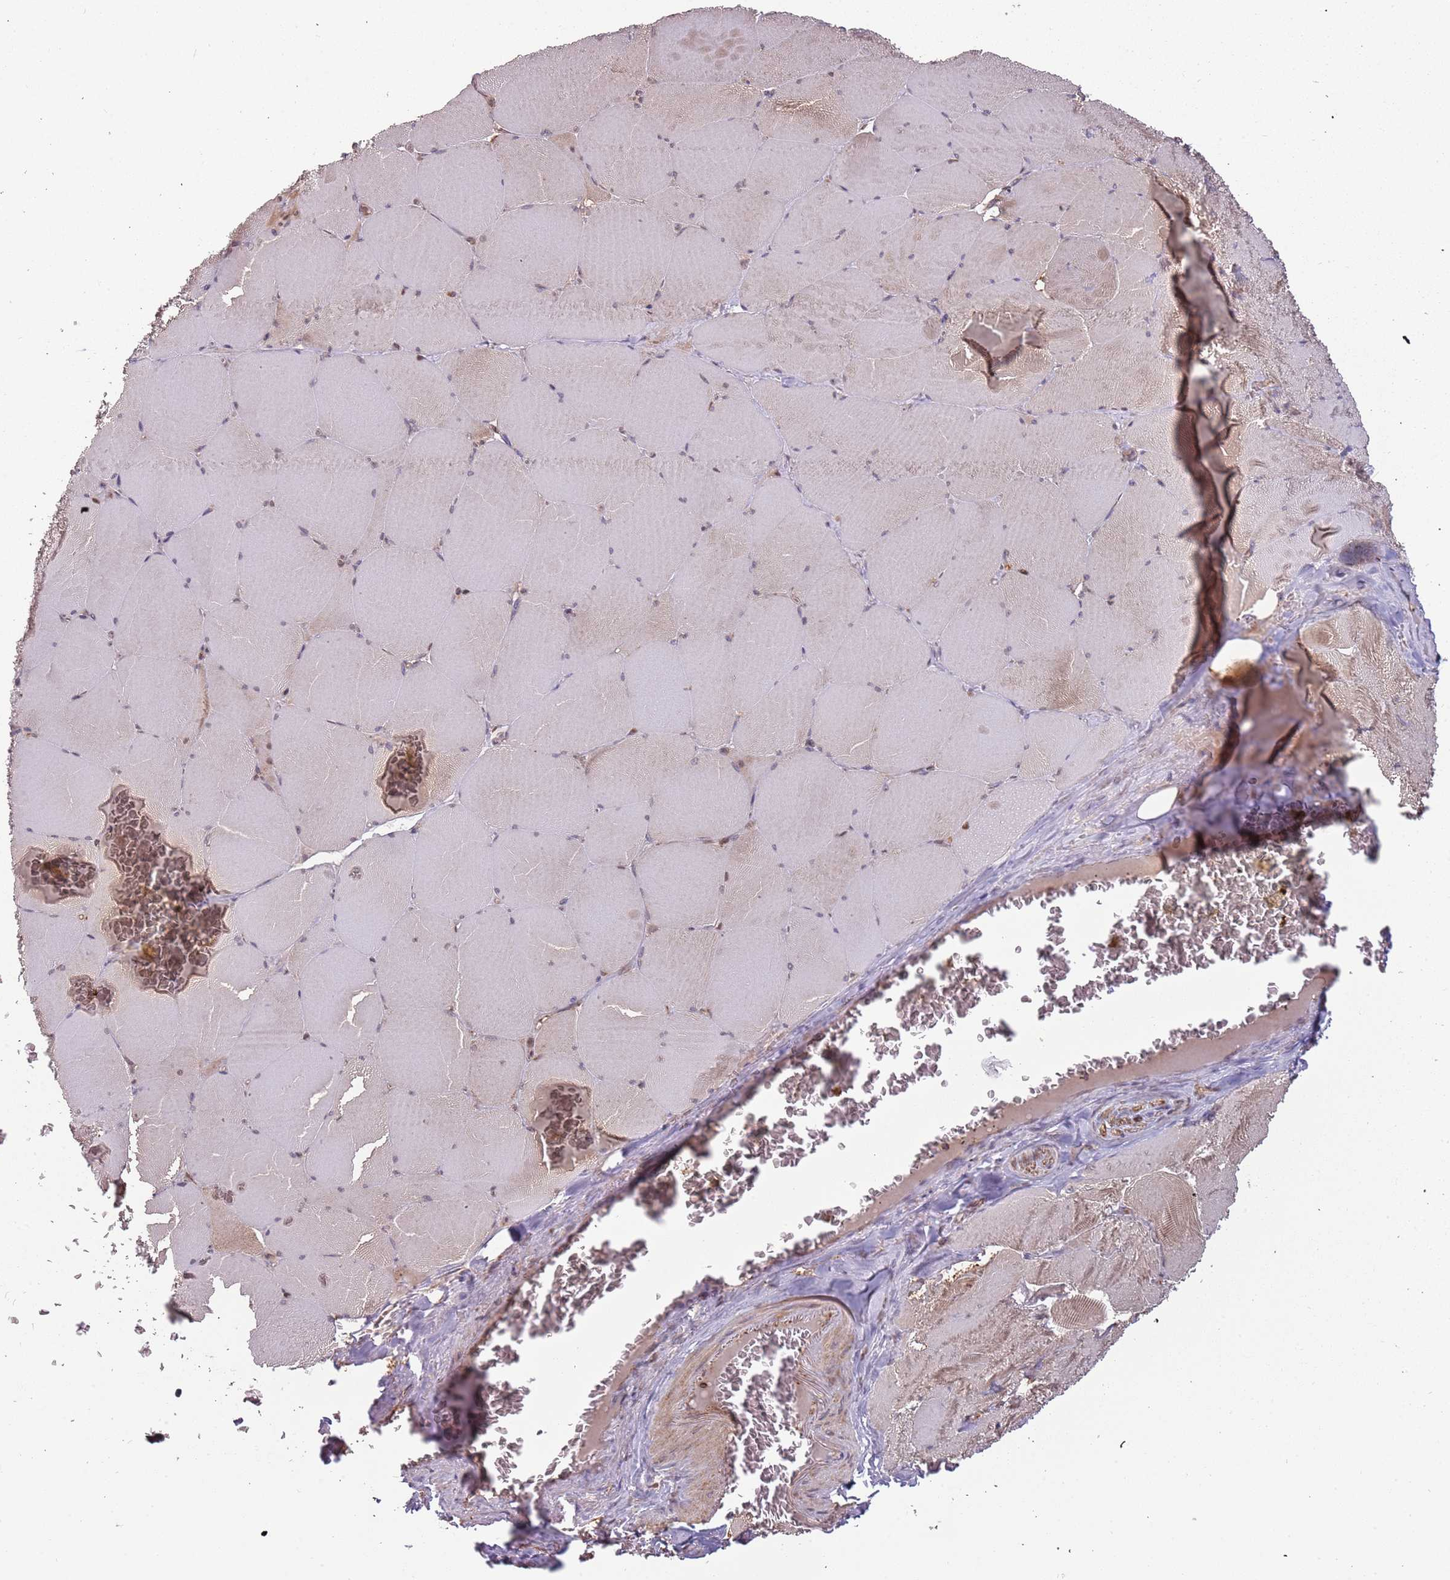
{"staining": {"intensity": "moderate", "quantity": "<25%", "location": "cytoplasmic/membranous"}, "tissue": "skeletal muscle", "cell_type": "Myocytes", "image_type": "normal", "snomed": [{"axis": "morphology", "description": "Normal tissue, NOS"}, {"axis": "topography", "description": "Skeletal muscle"}, {"axis": "topography", "description": "Head-Neck"}], "caption": "Human skeletal muscle stained for a protein (brown) exhibits moderate cytoplasmic/membranous positive positivity in about <25% of myocytes.", "gene": "IL17RD", "patient": {"sex": "male", "age": 66}}